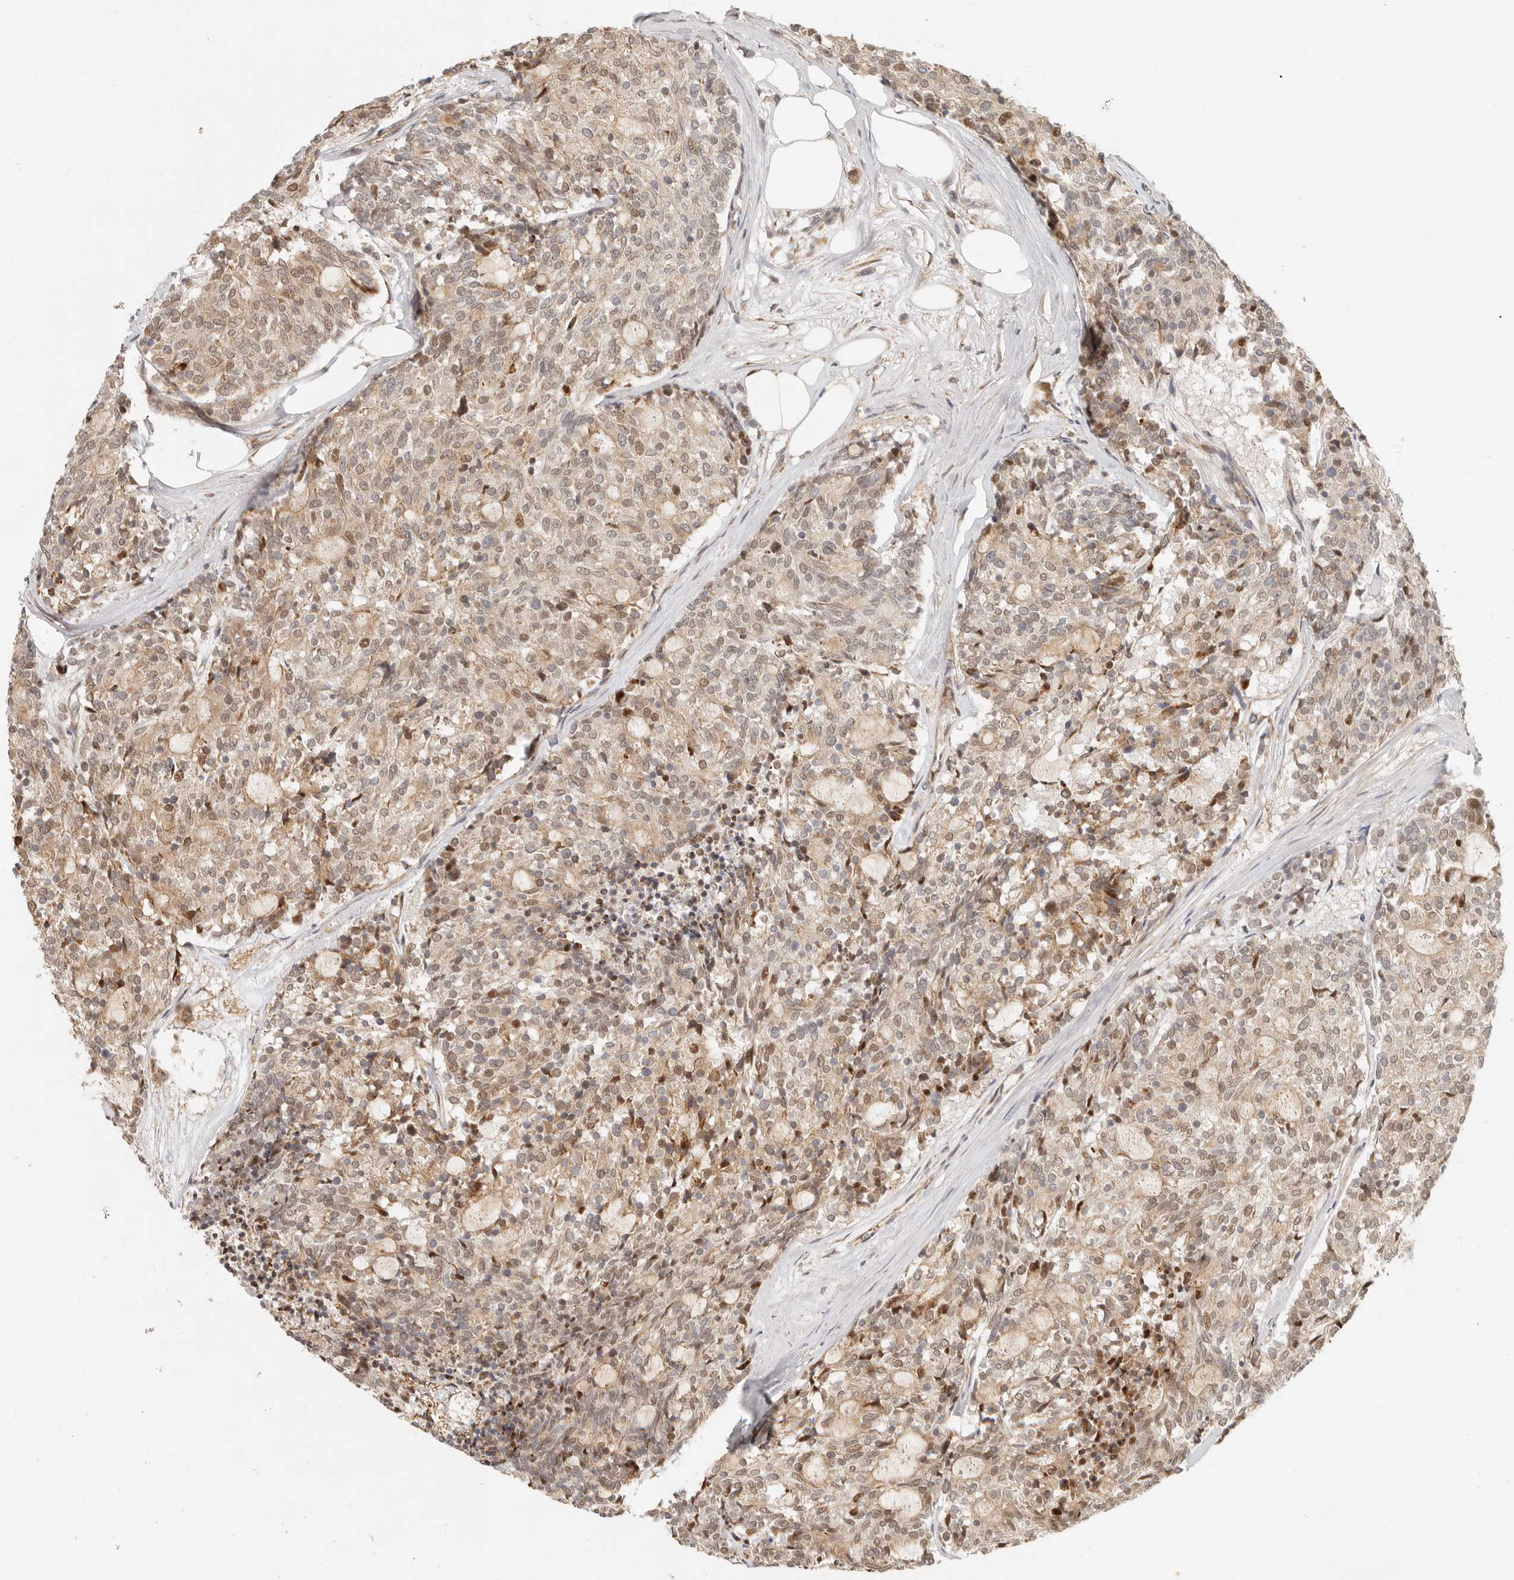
{"staining": {"intensity": "moderate", "quantity": ">75%", "location": "cytoplasmic/membranous,nuclear"}, "tissue": "carcinoid", "cell_type": "Tumor cells", "image_type": "cancer", "snomed": [{"axis": "morphology", "description": "Carcinoid, malignant, NOS"}, {"axis": "topography", "description": "Pancreas"}], "caption": "Carcinoid (malignant) stained with a protein marker displays moderate staining in tumor cells.", "gene": "TUFT1", "patient": {"sex": "female", "age": 54}}